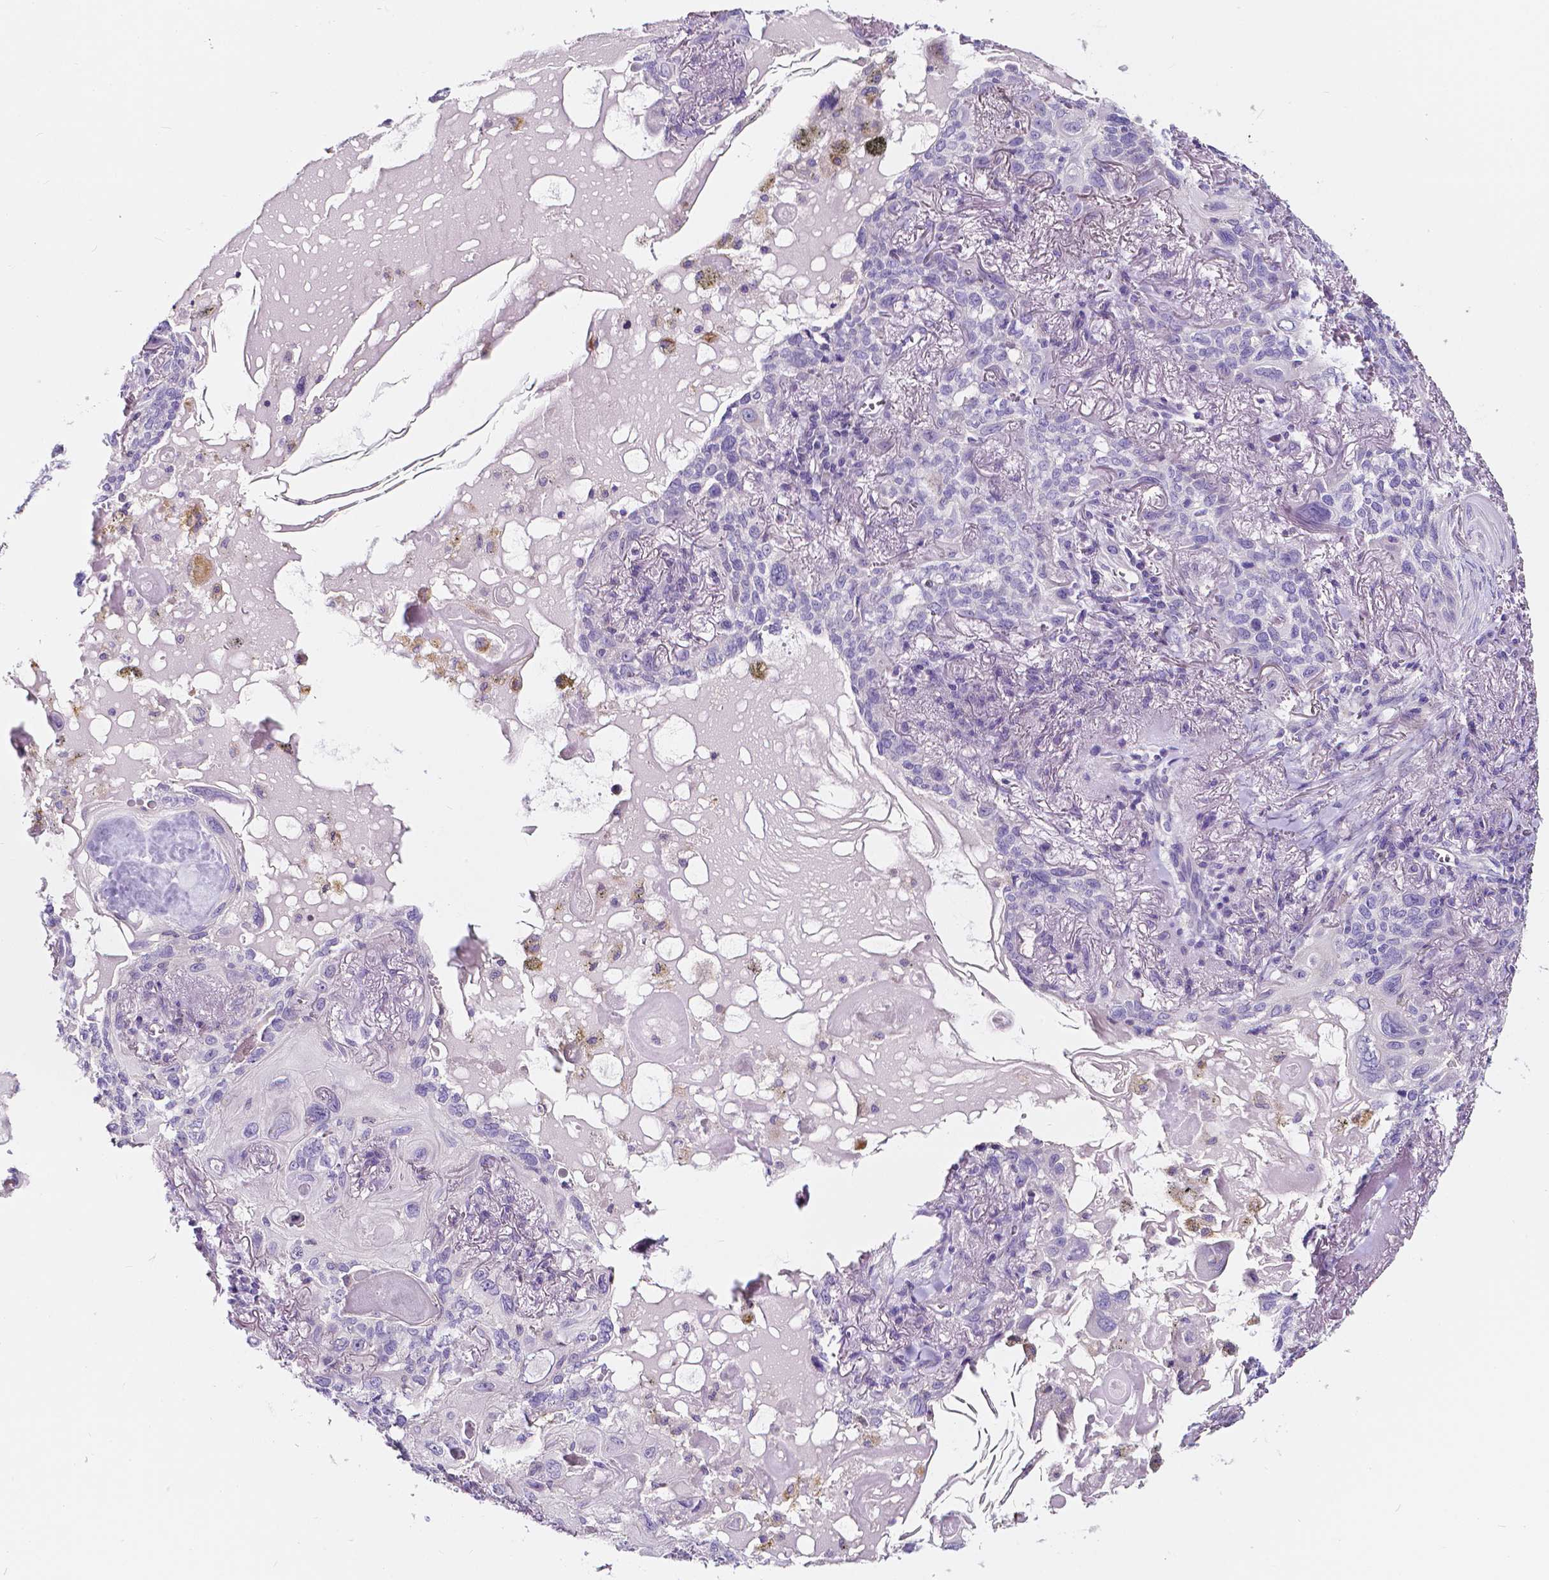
{"staining": {"intensity": "negative", "quantity": "none", "location": "none"}, "tissue": "lung cancer", "cell_type": "Tumor cells", "image_type": "cancer", "snomed": [{"axis": "morphology", "description": "Squamous cell carcinoma, NOS"}, {"axis": "topography", "description": "Lung"}], "caption": "DAB immunohistochemical staining of human squamous cell carcinoma (lung) reveals no significant positivity in tumor cells.", "gene": "CLSTN2", "patient": {"sex": "male", "age": 79}}